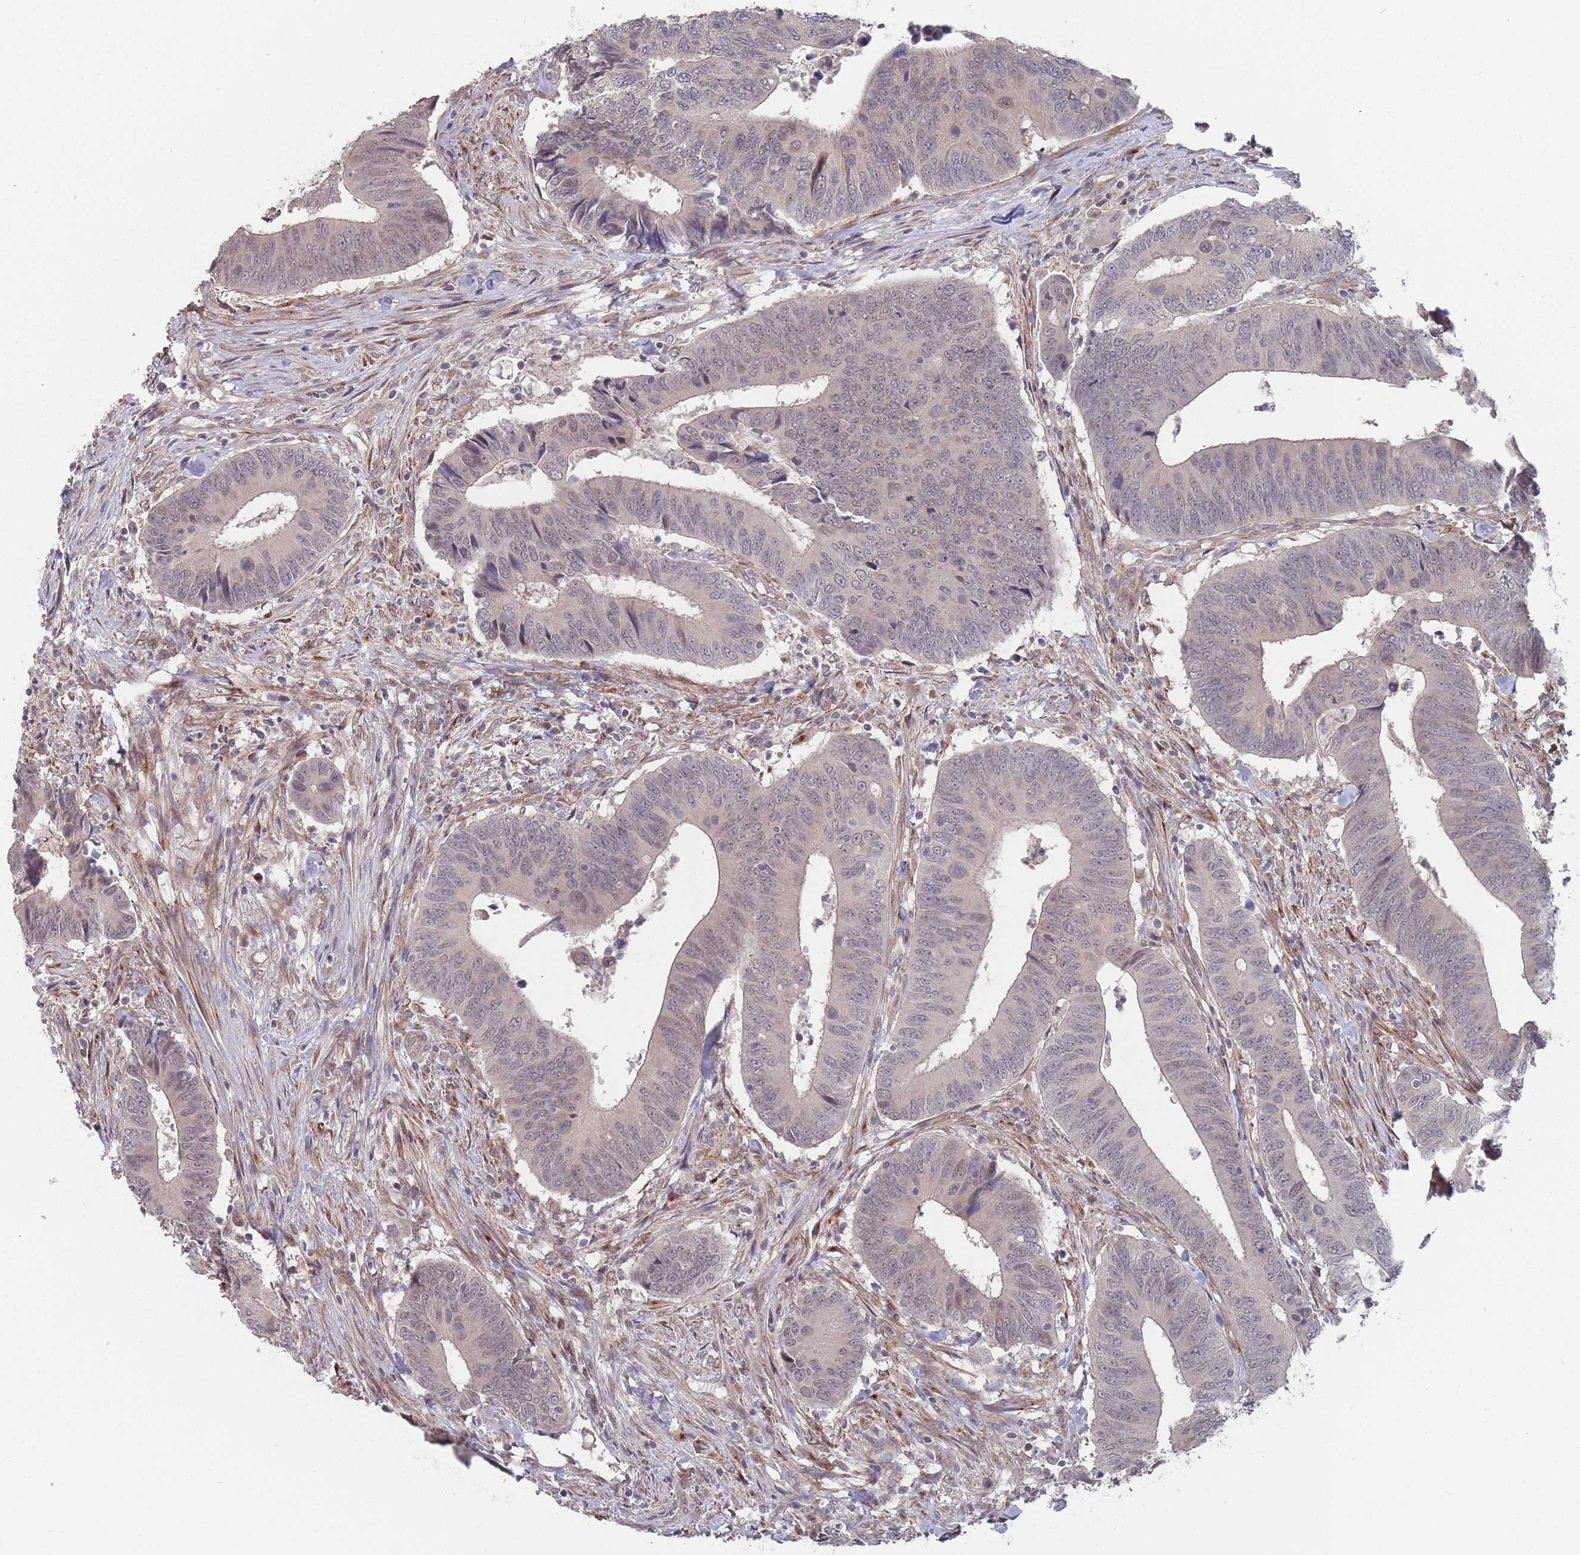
{"staining": {"intensity": "weak", "quantity": "25%-75%", "location": "nuclear"}, "tissue": "colorectal cancer", "cell_type": "Tumor cells", "image_type": "cancer", "snomed": [{"axis": "morphology", "description": "Adenocarcinoma, NOS"}, {"axis": "topography", "description": "Colon"}], "caption": "Immunohistochemical staining of human colorectal adenocarcinoma exhibits low levels of weak nuclear staining in about 25%-75% of tumor cells. The protein of interest is stained brown, and the nuclei are stained in blue (DAB (3,3'-diaminobenzidine) IHC with brightfield microscopy, high magnification).", "gene": "CNTRL", "patient": {"sex": "male", "age": 87}}